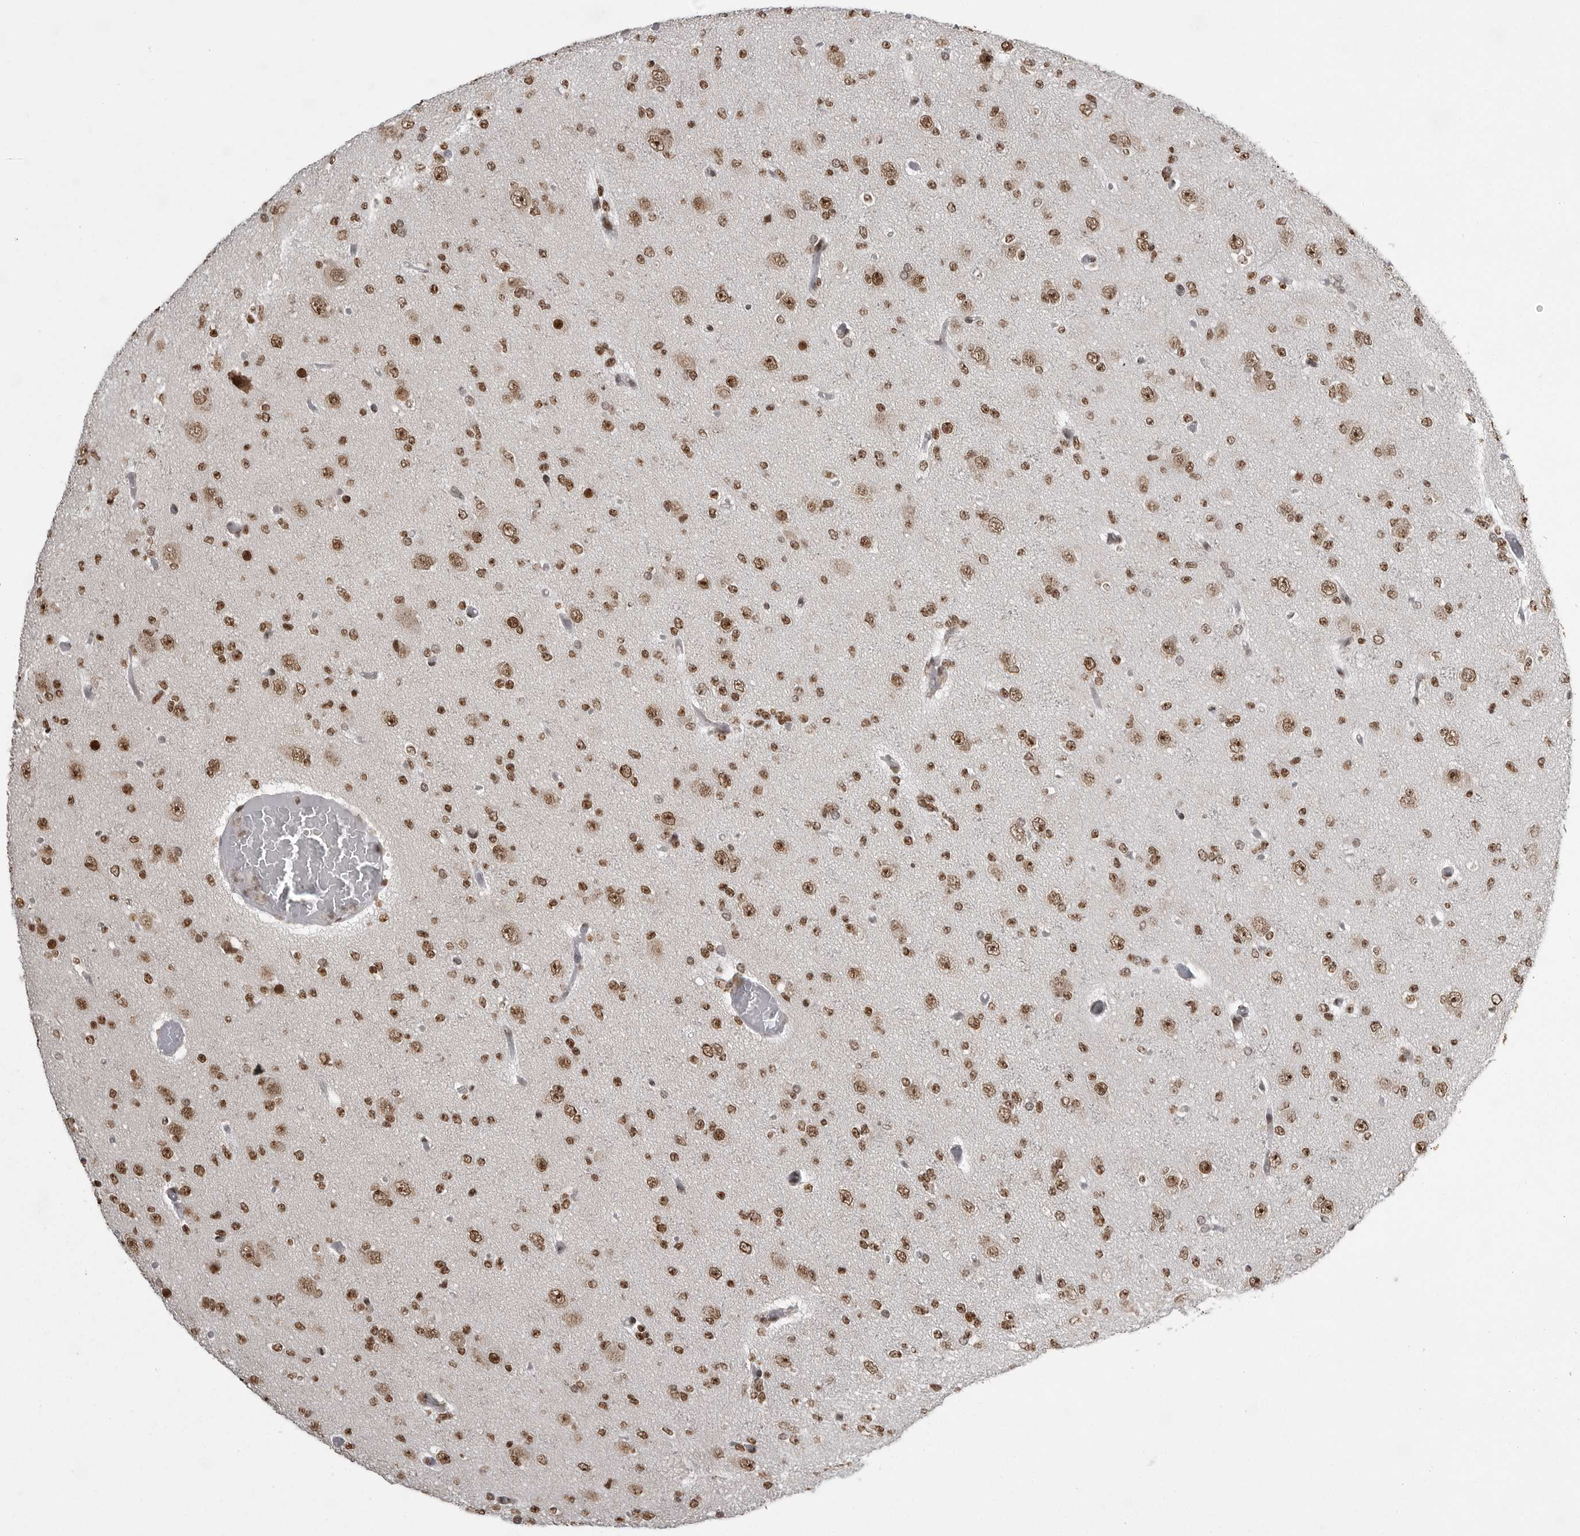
{"staining": {"intensity": "moderate", "quantity": ">75%", "location": "nuclear"}, "tissue": "glioma", "cell_type": "Tumor cells", "image_type": "cancer", "snomed": [{"axis": "morphology", "description": "Glioma, malignant, Low grade"}, {"axis": "topography", "description": "Brain"}], "caption": "Human malignant low-grade glioma stained for a protein (brown) demonstrates moderate nuclear positive staining in about >75% of tumor cells.", "gene": "YAF2", "patient": {"sex": "female", "age": 22}}